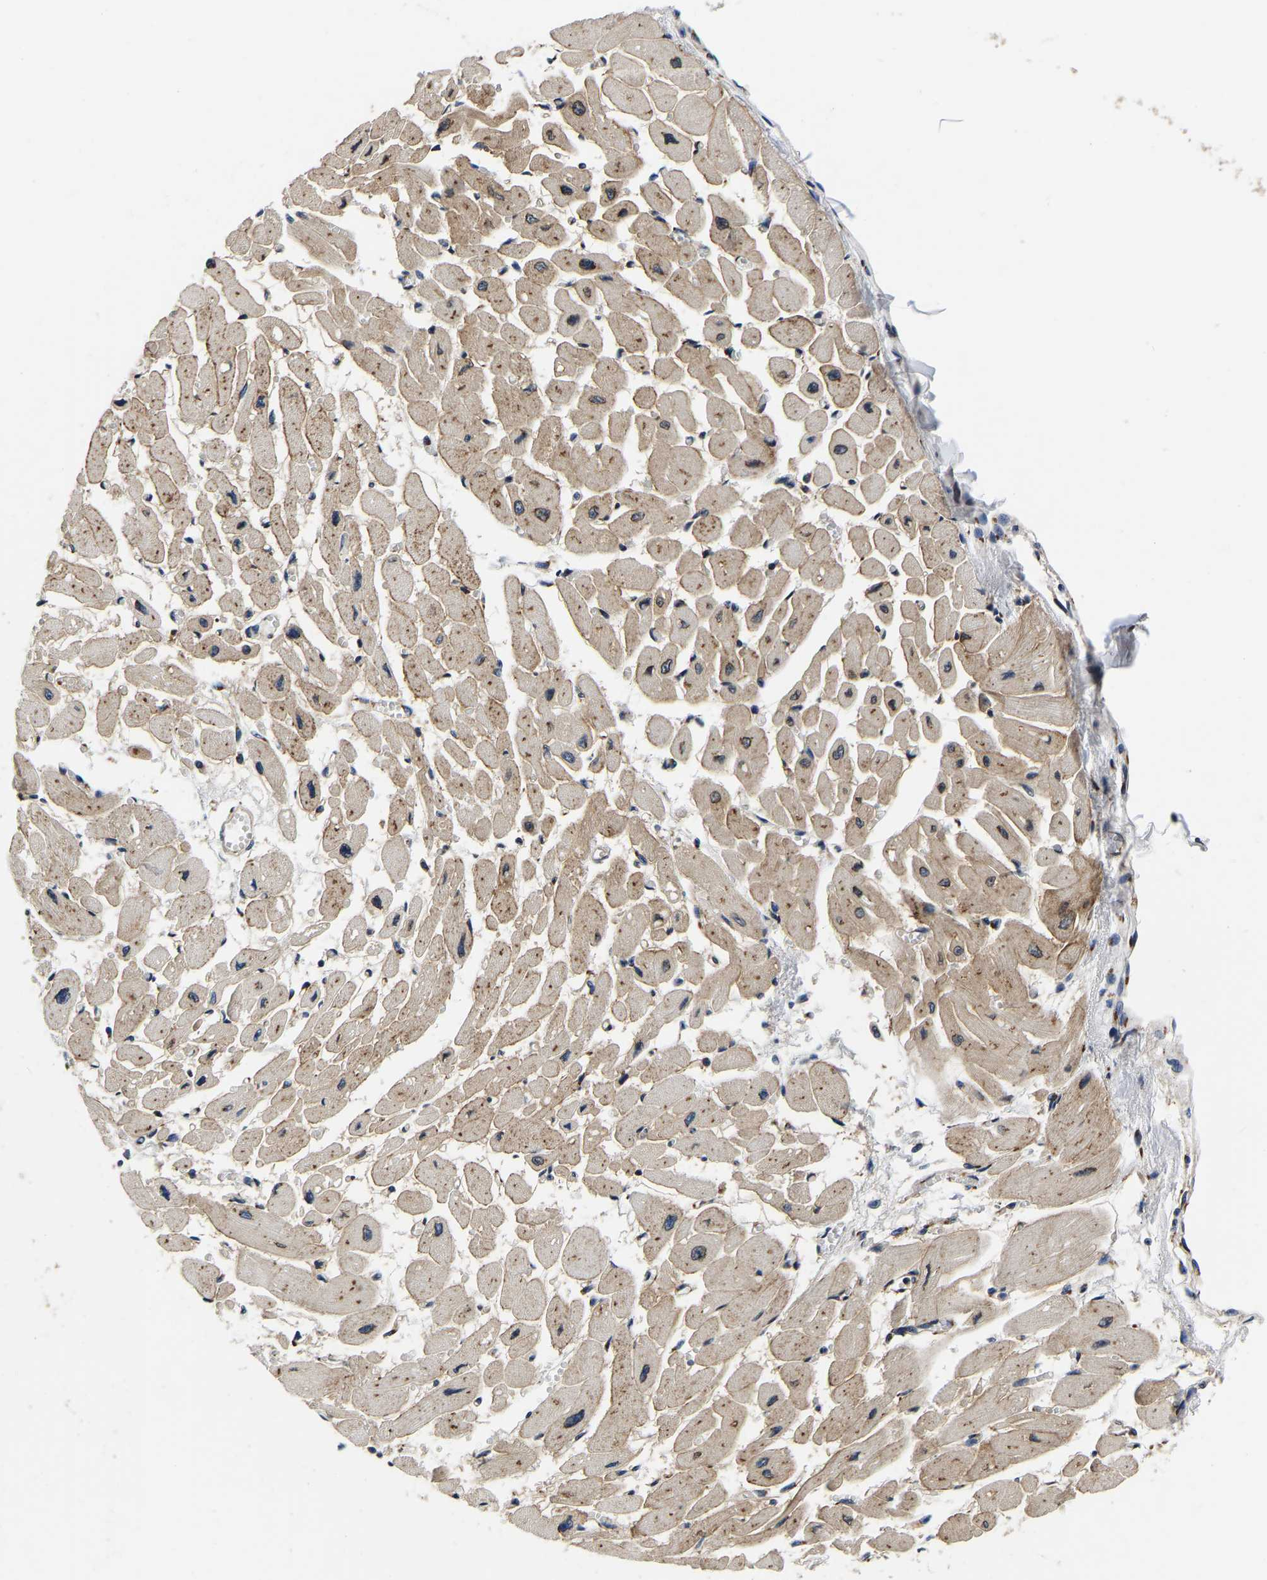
{"staining": {"intensity": "moderate", "quantity": ">75%", "location": "cytoplasmic/membranous"}, "tissue": "heart muscle", "cell_type": "Cardiomyocytes", "image_type": "normal", "snomed": [{"axis": "morphology", "description": "Normal tissue, NOS"}, {"axis": "topography", "description": "Heart"}], "caption": "Immunohistochemical staining of normal human heart muscle shows moderate cytoplasmic/membranous protein expression in about >75% of cardiomyocytes. (brown staining indicates protein expression, while blue staining denotes nuclei).", "gene": "RABAC1", "patient": {"sex": "female", "age": 54}}